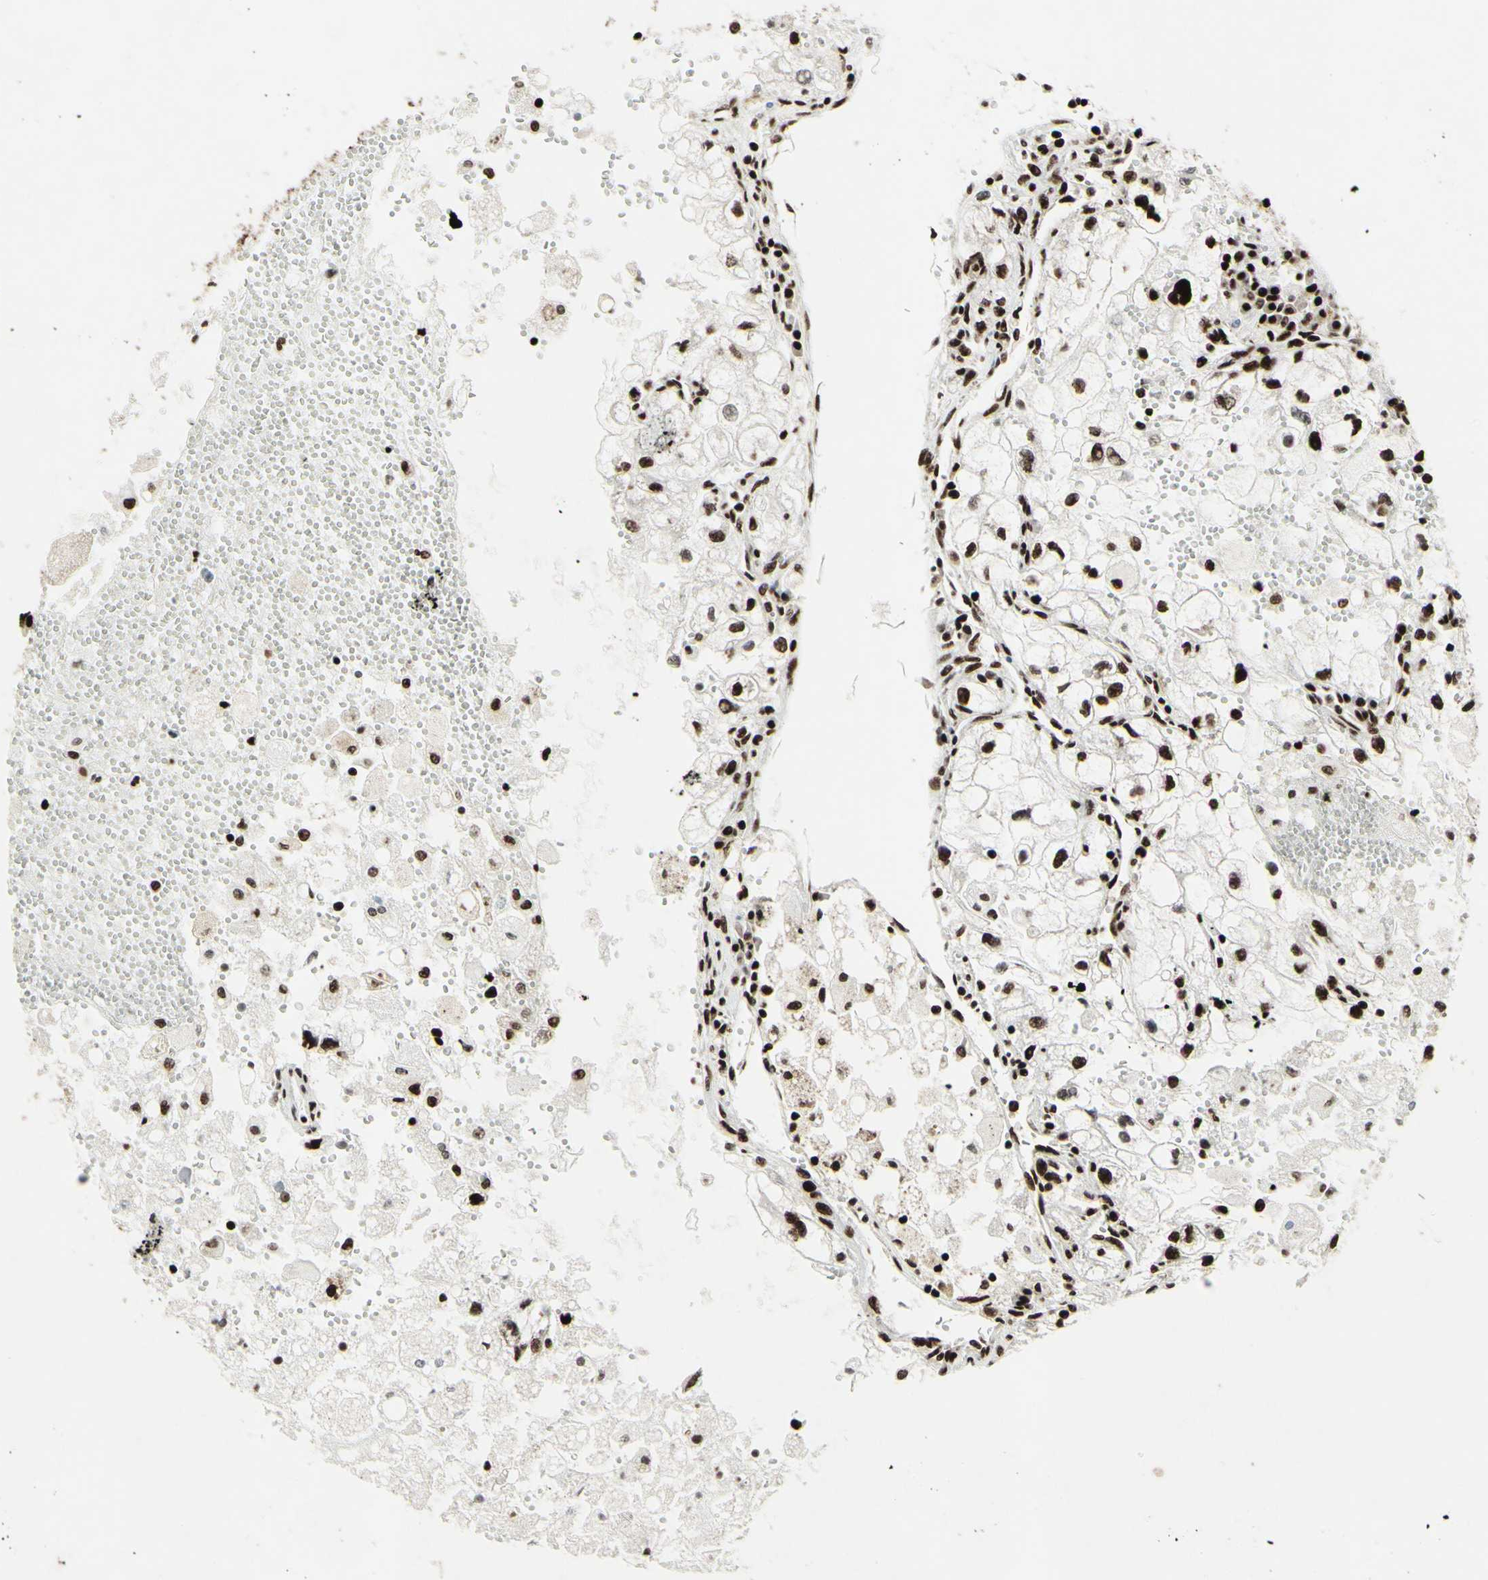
{"staining": {"intensity": "strong", "quantity": ">75%", "location": "nuclear"}, "tissue": "renal cancer", "cell_type": "Tumor cells", "image_type": "cancer", "snomed": [{"axis": "morphology", "description": "Adenocarcinoma, NOS"}, {"axis": "topography", "description": "Kidney"}], "caption": "Renal cancer (adenocarcinoma) was stained to show a protein in brown. There is high levels of strong nuclear expression in approximately >75% of tumor cells. (Brightfield microscopy of DAB IHC at high magnification).", "gene": "U2AF2", "patient": {"sex": "female", "age": 70}}